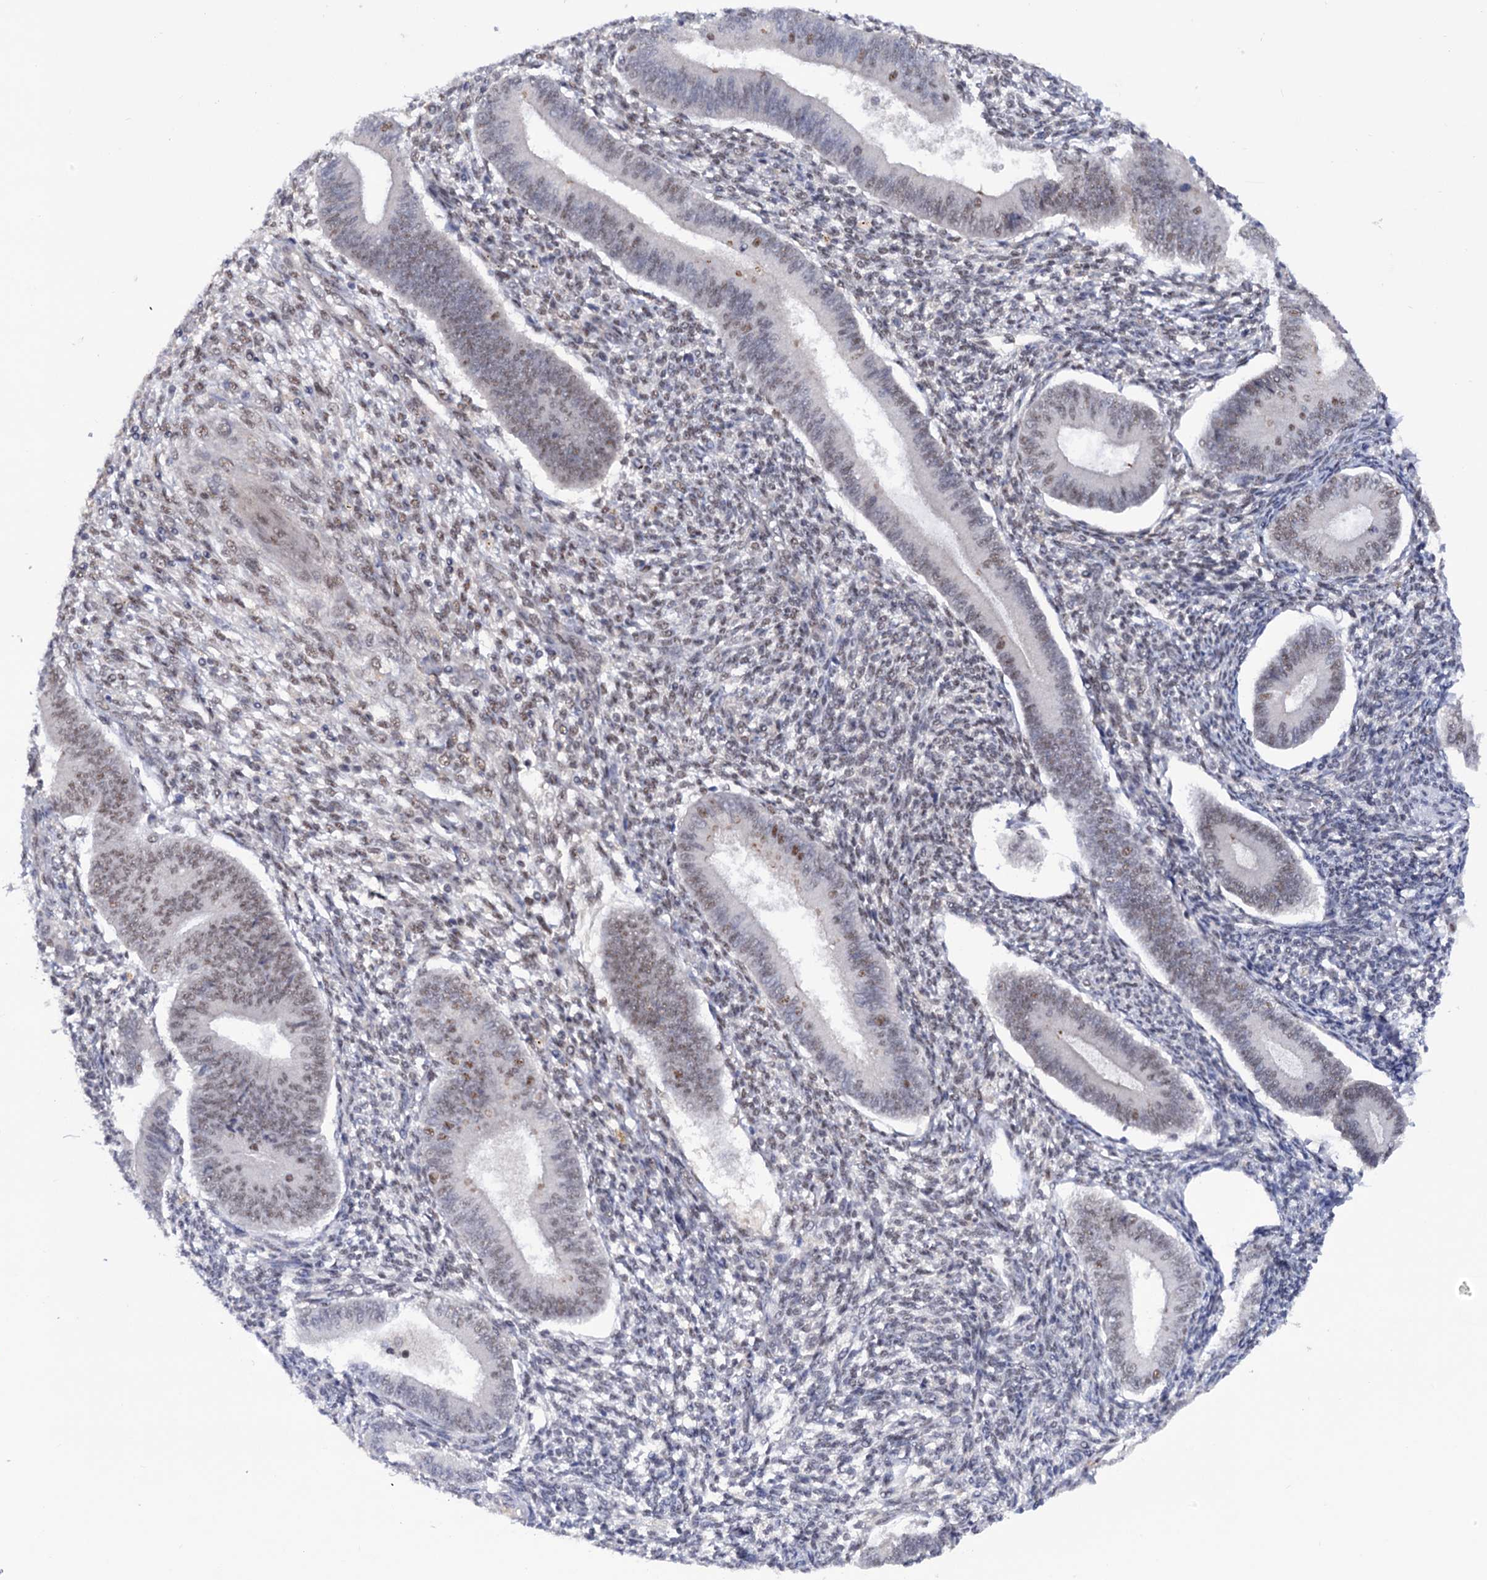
{"staining": {"intensity": "moderate", "quantity": "<25%", "location": "nuclear"}, "tissue": "endometrium", "cell_type": "Cells in endometrial stroma", "image_type": "normal", "snomed": [{"axis": "morphology", "description": "Normal tissue, NOS"}, {"axis": "topography", "description": "Uterus"}, {"axis": "topography", "description": "Endometrium"}], "caption": "A photomicrograph of endometrium stained for a protein demonstrates moderate nuclear brown staining in cells in endometrial stroma. The protein of interest is stained brown, and the nuclei are stained in blue (DAB (3,3'-diaminobenzidine) IHC with brightfield microscopy, high magnification).", "gene": "TBC1D12", "patient": {"sex": "female", "age": 48}}